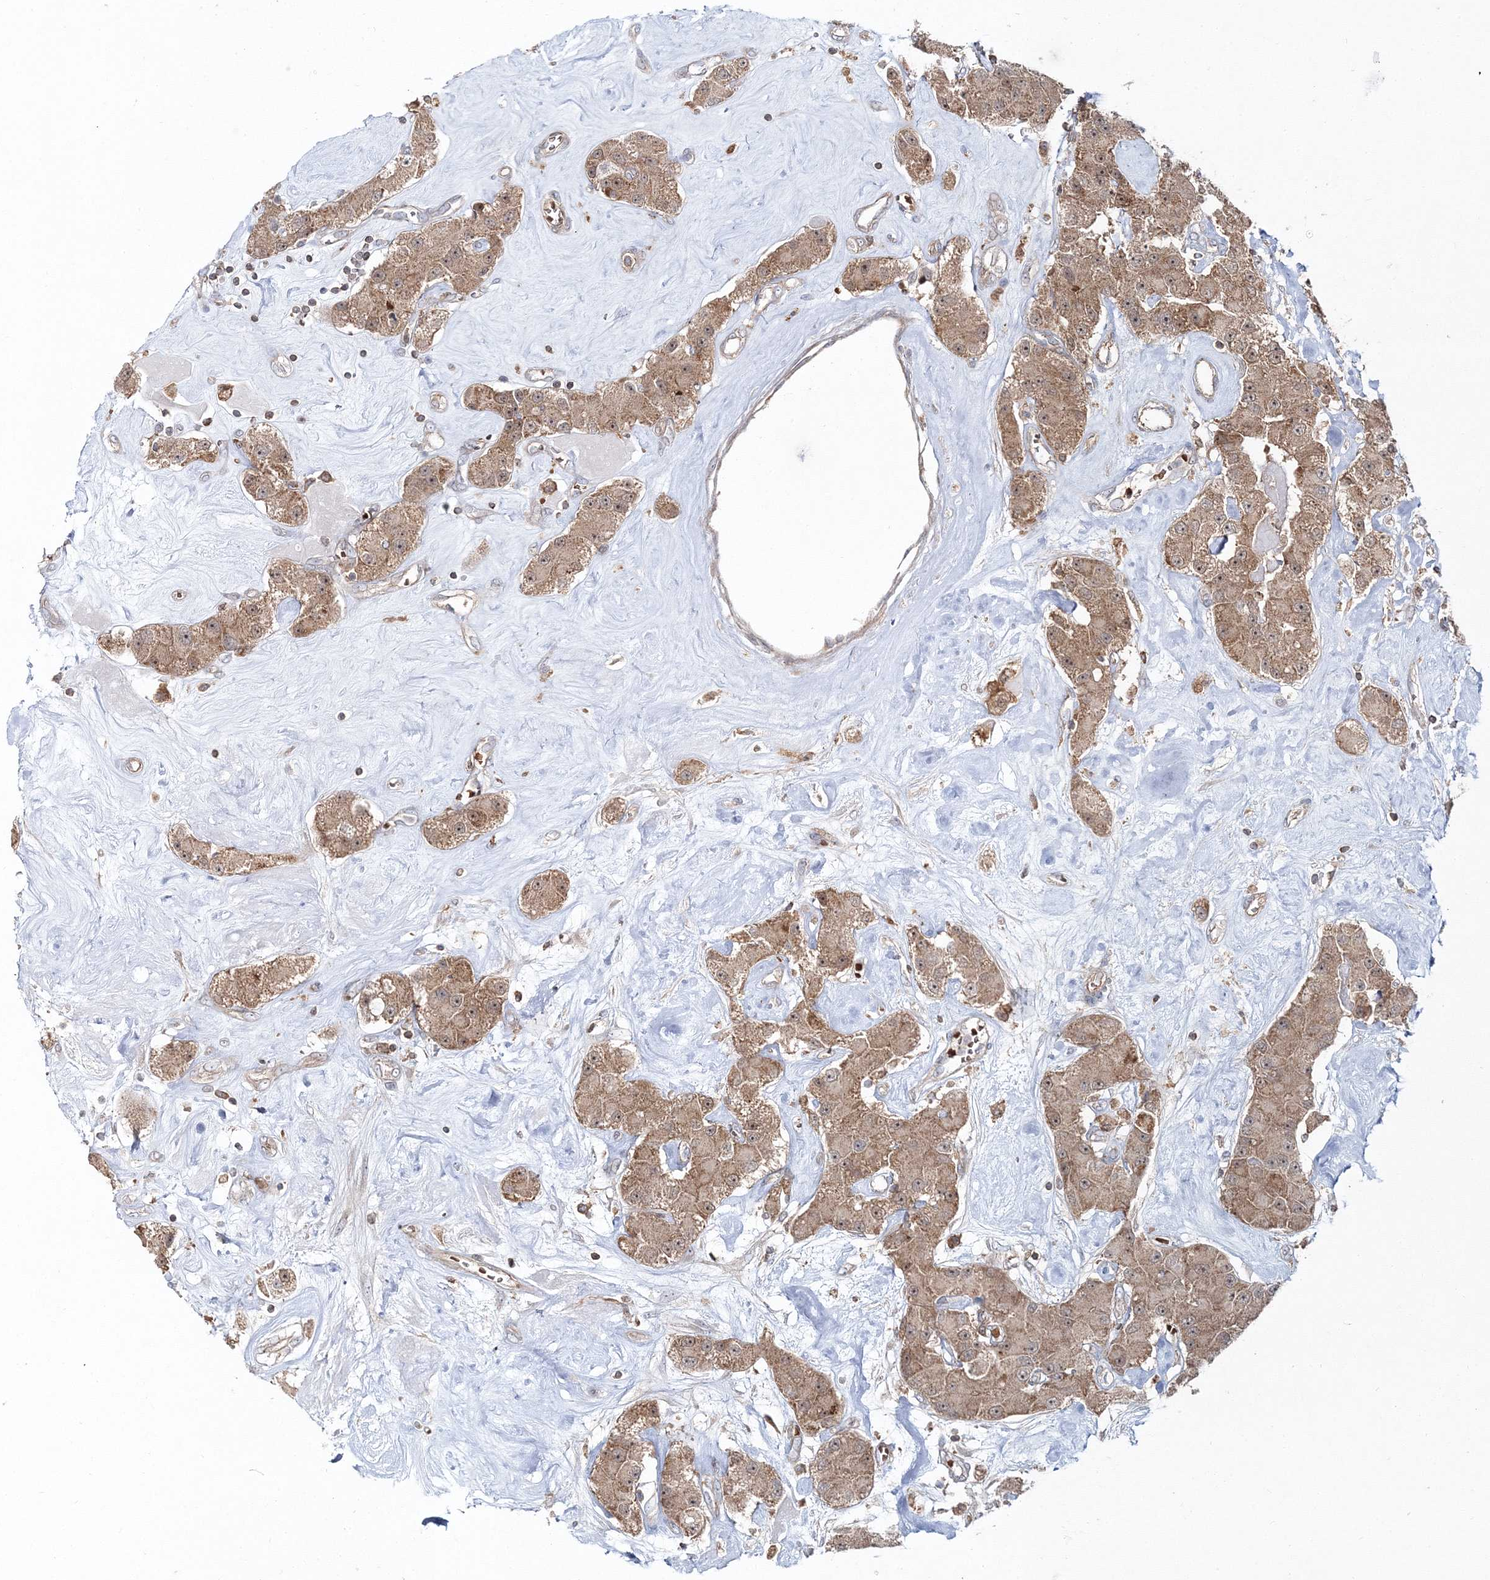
{"staining": {"intensity": "moderate", "quantity": ">75%", "location": "cytoplasmic/membranous"}, "tissue": "carcinoid", "cell_type": "Tumor cells", "image_type": "cancer", "snomed": [{"axis": "morphology", "description": "Carcinoid, malignant, NOS"}, {"axis": "topography", "description": "Pancreas"}], "caption": "Immunohistochemistry image of neoplastic tissue: human carcinoid stained using immunohistochemistry (IHC) reveals medium levels of moderate protein expression localized specifically in the cytoplasmic/membranous of tumor cells, appearing as a cytoplasmic/membranous brown color.", "gene": "PCBD2", "patient": {"sex": "male", "age": 41}}